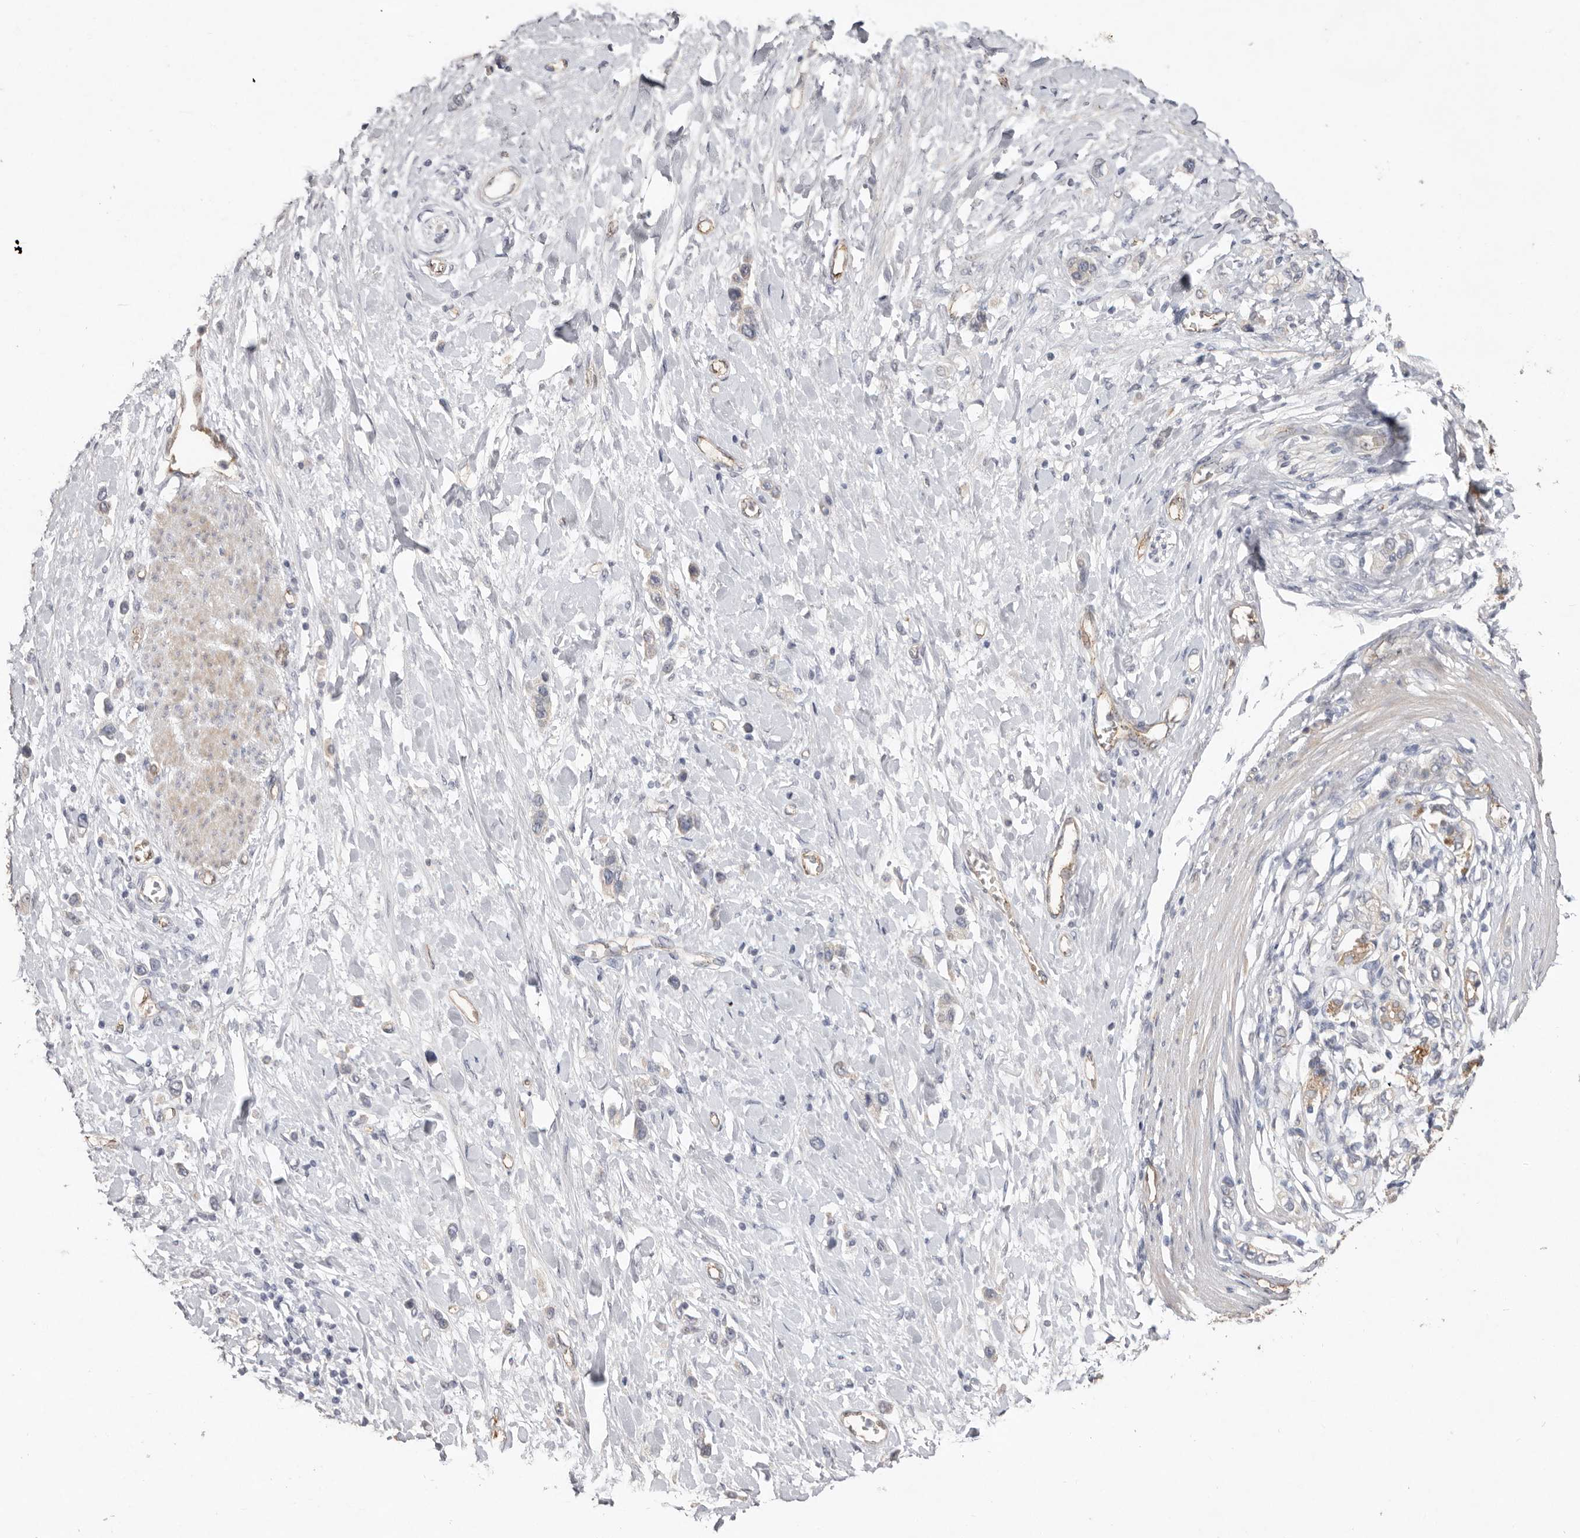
{"staining": {"intensity": "negative", "quantity": "none", "location": "none"}, "tissue": "stomach cancer", "cell_type": "Tumor cells", "image_type": "cancer", "snomed": [{"axis": "morphology", "description": "Adenocarcinoma, NOS"}, {"axis": "topography", "description": "Stomach"}], "caption": "This is a photomicrograph of immunohistochemistry staining of stomach cancer, which shows no positivity in tumor cells.", "gene": "ZYG11B", "patient": {"sex": "female", "age": 65}}